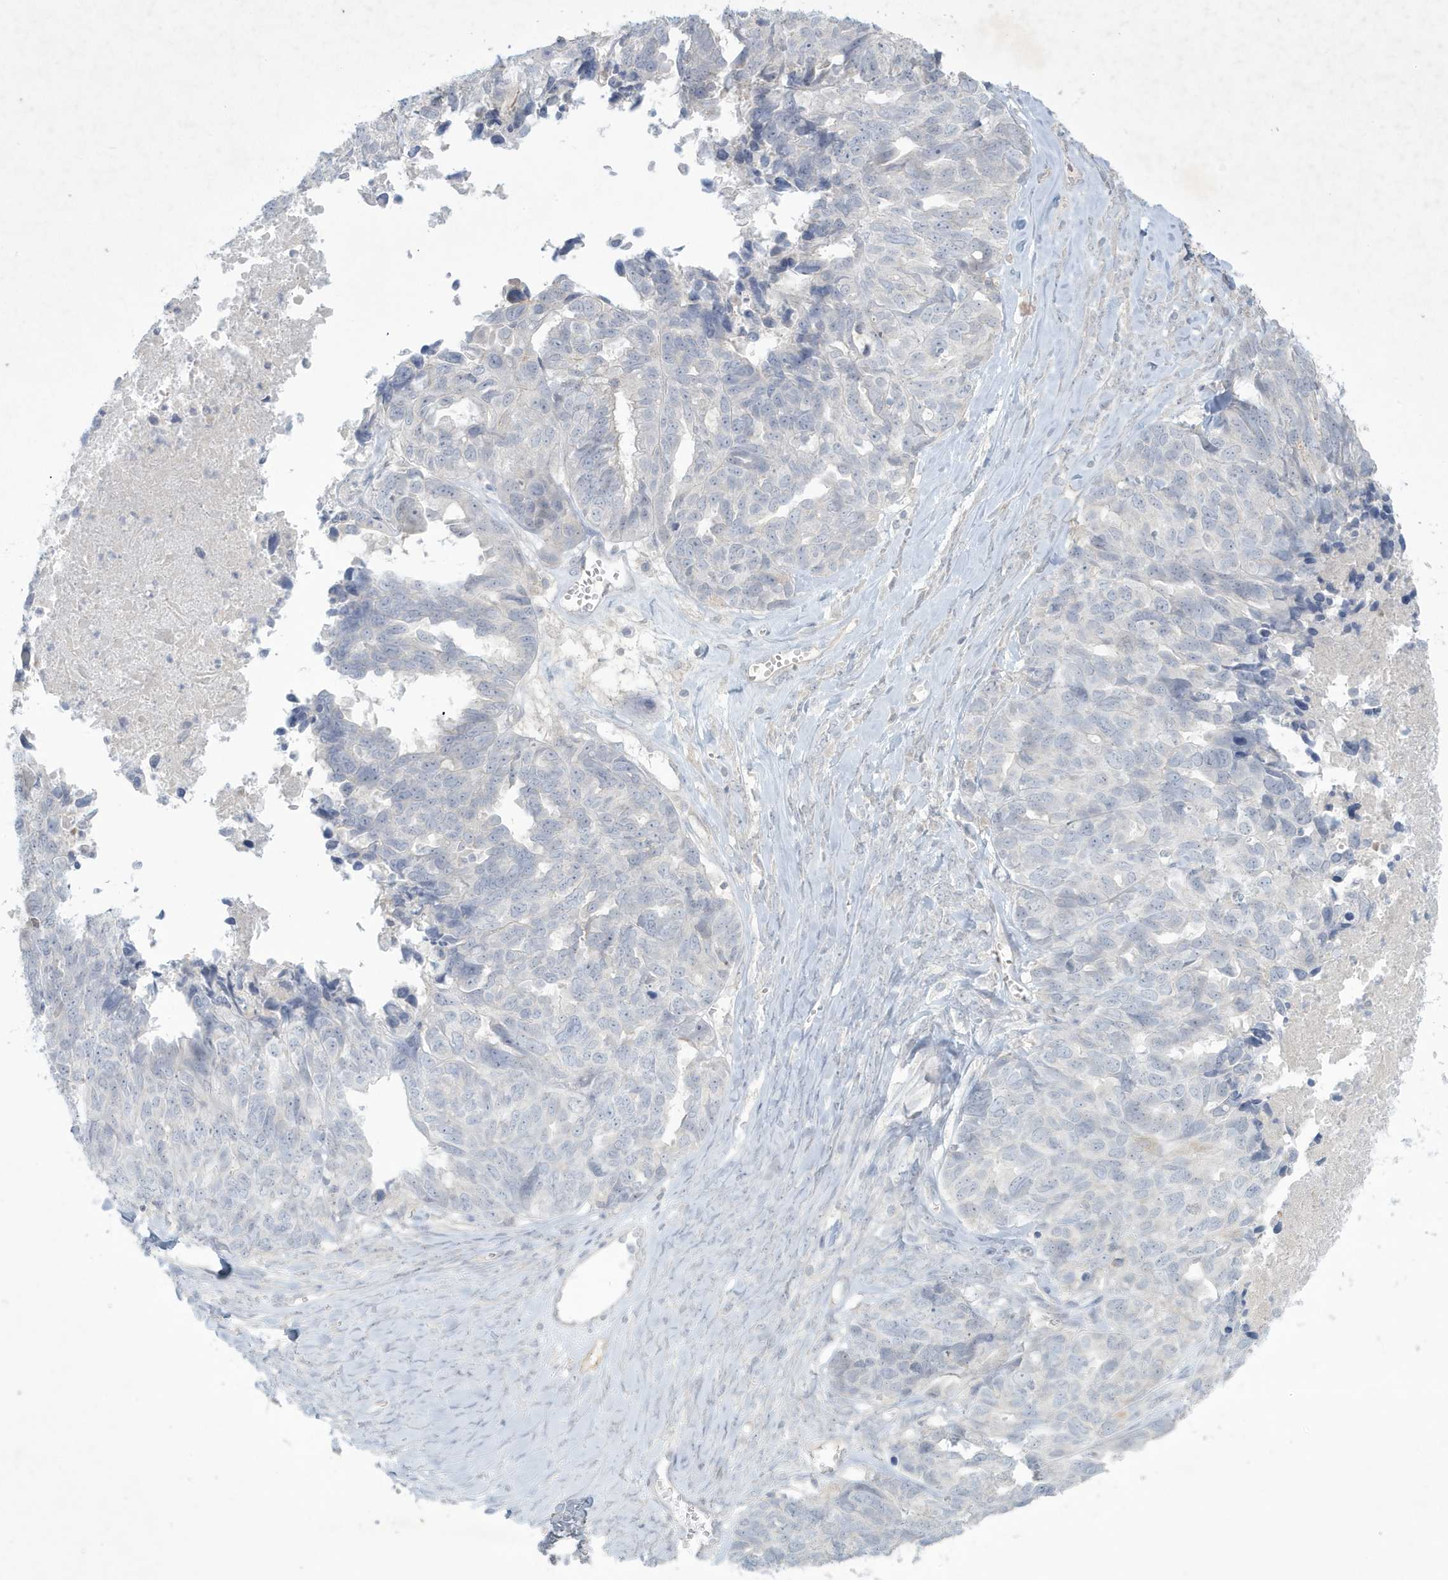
{"staining": {"intensity": "negative", "quantity": "none", "location": "none"}, "tissue": "ovarian cancer", "cell_type": "Tumor cells", "image_type": "cancer", "snomed": [{"axis": "morphology", "description": "Cystadenocarcinoma, serous, NOS"}, {"axis": "topography", "description": "Ovary"}], "caption": "High magnification brightfield microscopy of ovarian cancer stained with DAB (3,3'-diaminobenzidine) (brown) and counterstained with hematoxylin (blue): tumor cells show no significant positivity. (Brightfield microscopy of DAB immunohistochemistry (IHC) at high magnification).", "gene": "CCDC24", "patient": {"sex": "female", "age": 79}}